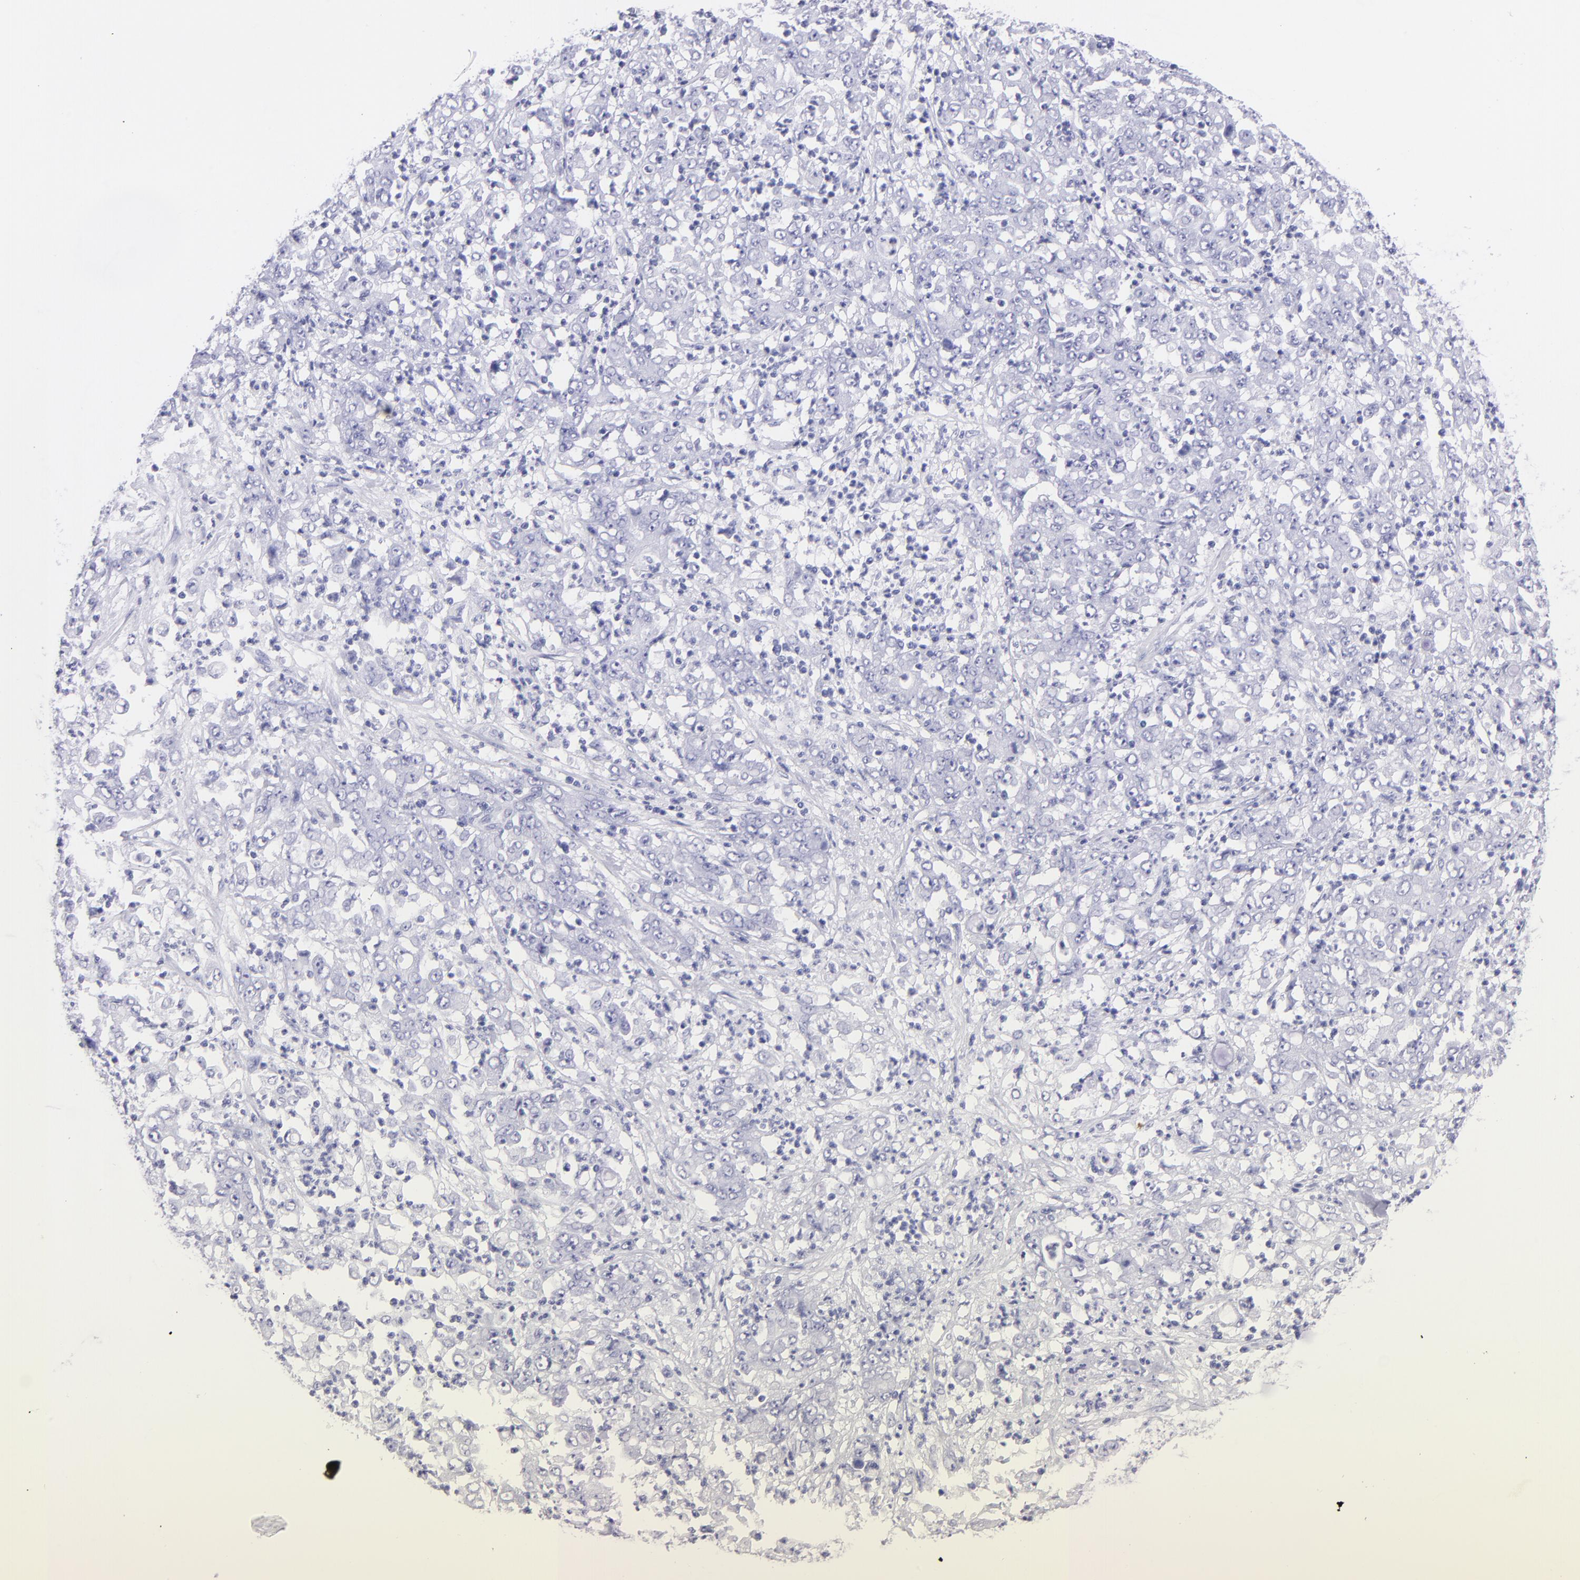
{"staining": {"intensity": "negative", "quantity": "none", "location": "none"}, "tissue": "stomach cancer", "cell_type": "Tumor cells", "image_type": "cancer", "snomed": [{"axis": "morphology", "description": "Adenocarcinoma, NOS"}, {"axis": "topography", "description": "Stomach, lower"}], "caption": "The histopathology image exhibits no significant expression in tumor cells of stomach cancer (adenocarcinoma).", "gene": "CNP", "patient": {"sex": "female", "age": 71}}